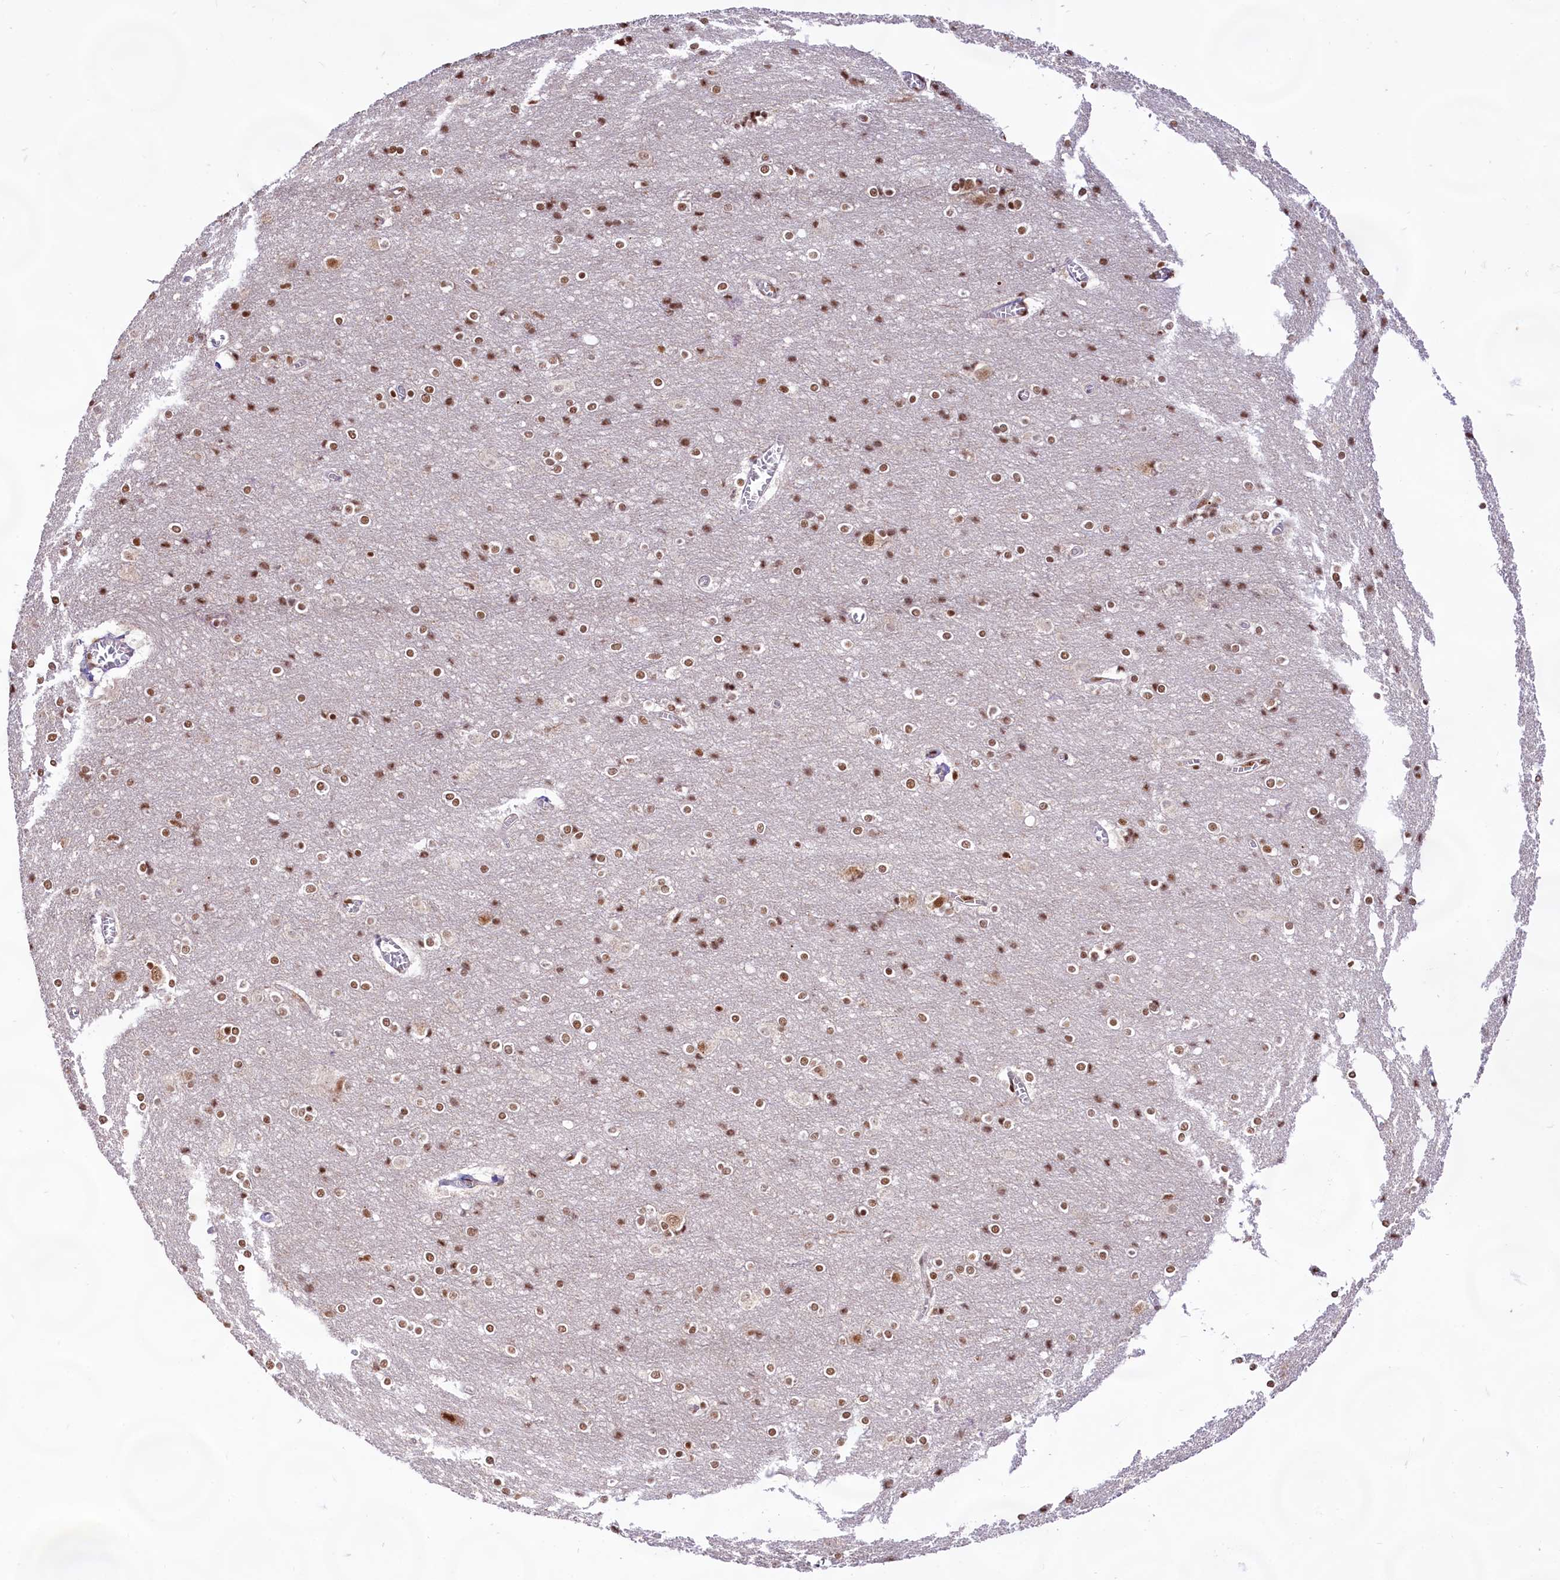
{"staining": {"intensity": "moderate", "quantity": ">75%", "location": "nuclear"}, "tissue": "cerebral cortex", "cell_type": "Endothelial cells", "image_type": "normal", "snomed": [{"axis": "morphology", "description": "Normal tissue, NOS"}, {"axis": "topography", "description": "Cerebral cortex"}], "caption": "A brown stain labels moderate nuclear expression of a protein in endothelial cells of normal human cerebral cortex.", "gene": "HIRA", "patient": {"sex": "male", "age": 54}}